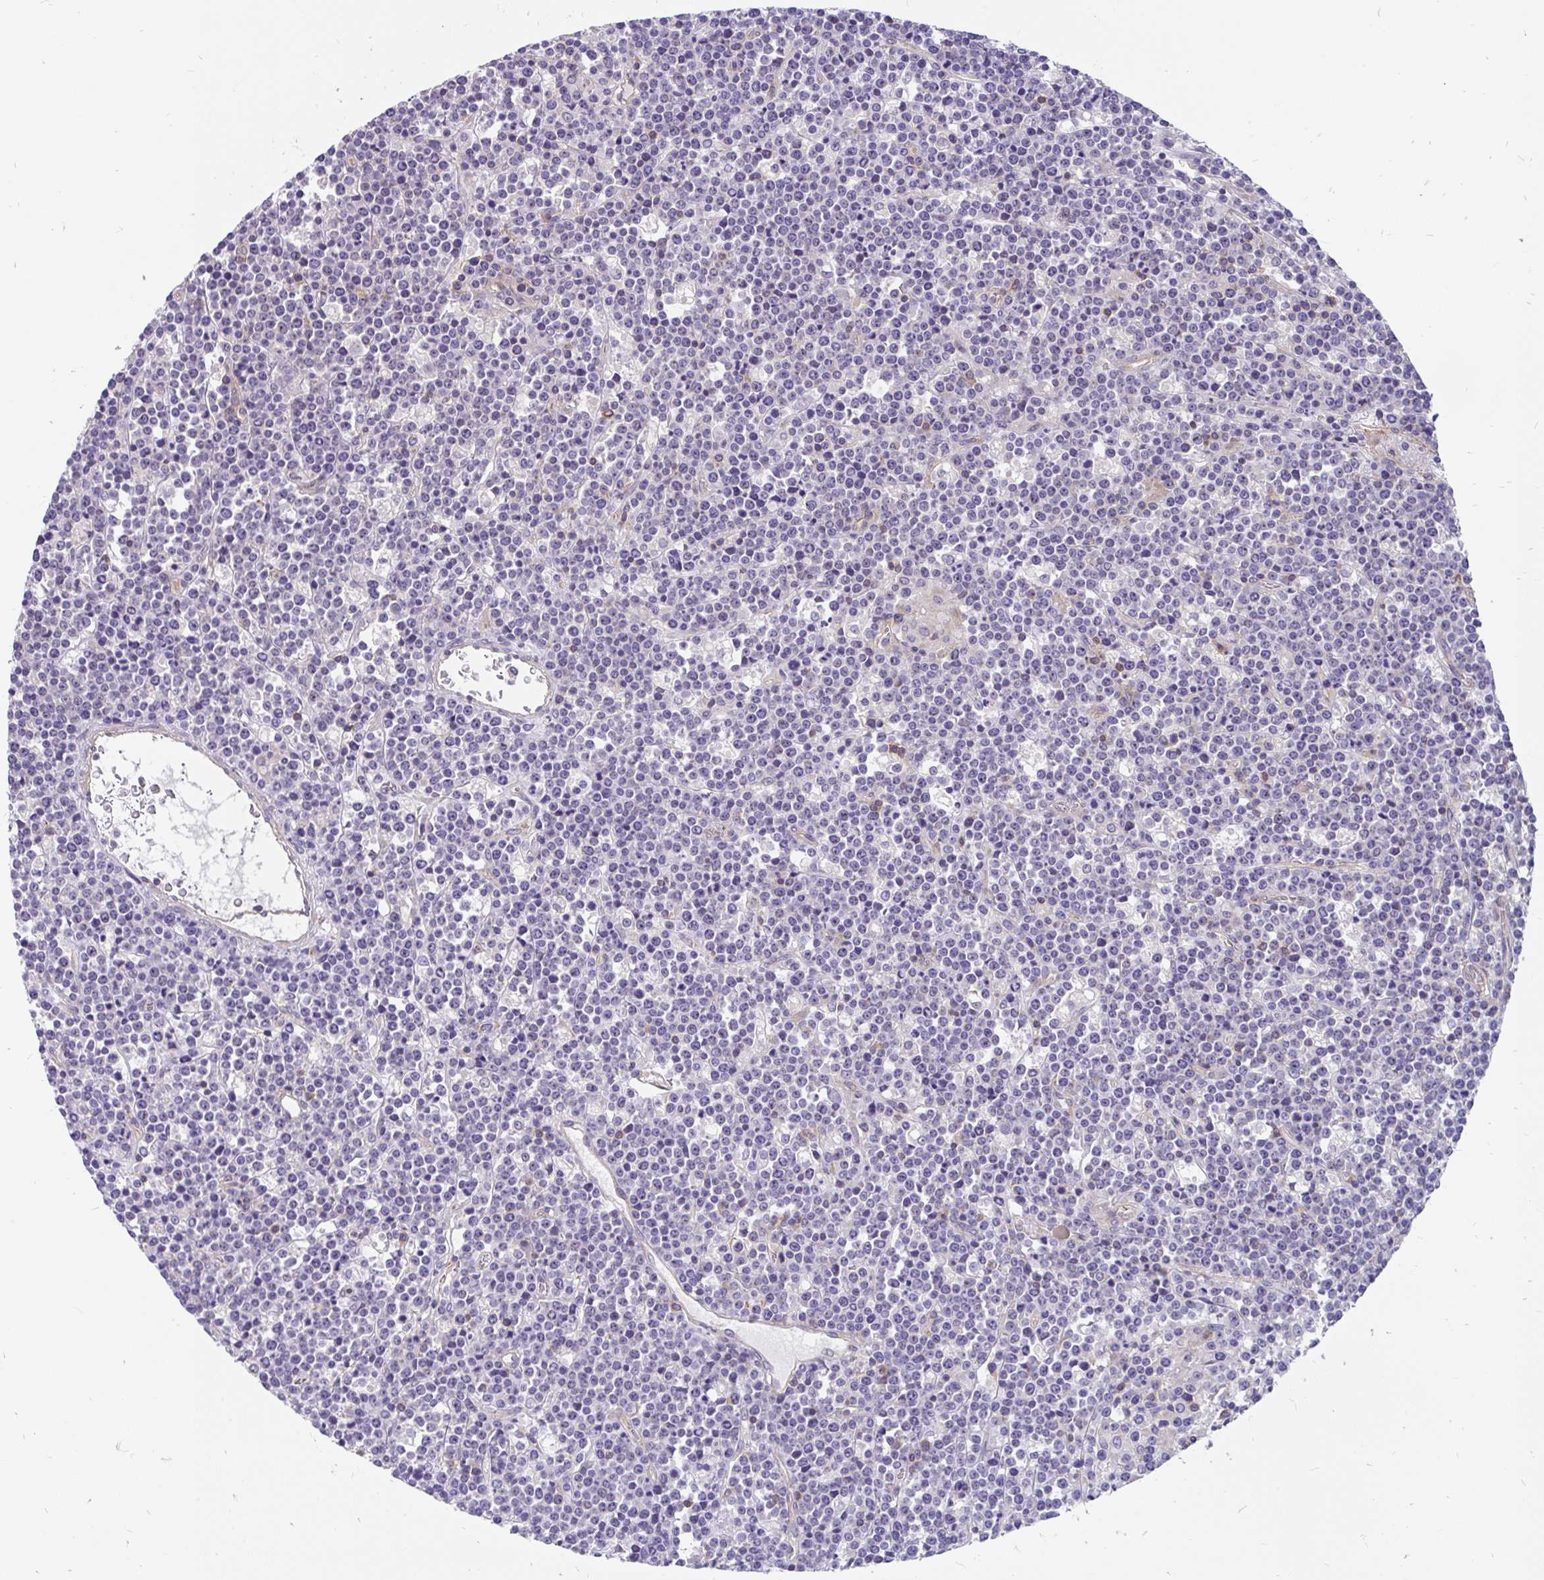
{"staining": {"intensity": "negative", "quantity": "none", "location": "none"}, "tissue": "lymphoma", "cell_type": "Tumor cells", "image_type": "cancer", "snomed": [{"axis": "morphology", "description": "Malignant lymphoma, non-Hodgkin's type, High grade"}, {"axis": "topography", "description": "Ovary"}], "caption": "High power microscopy image of an immunohistochemistry photomicrograph of high-grade malignant lymphoma, non-Hodgkin's type, revealing no significant positivity in tumor cells.", "gene": "LRRC26", "patient": {"sex": "female", "age": 56}}